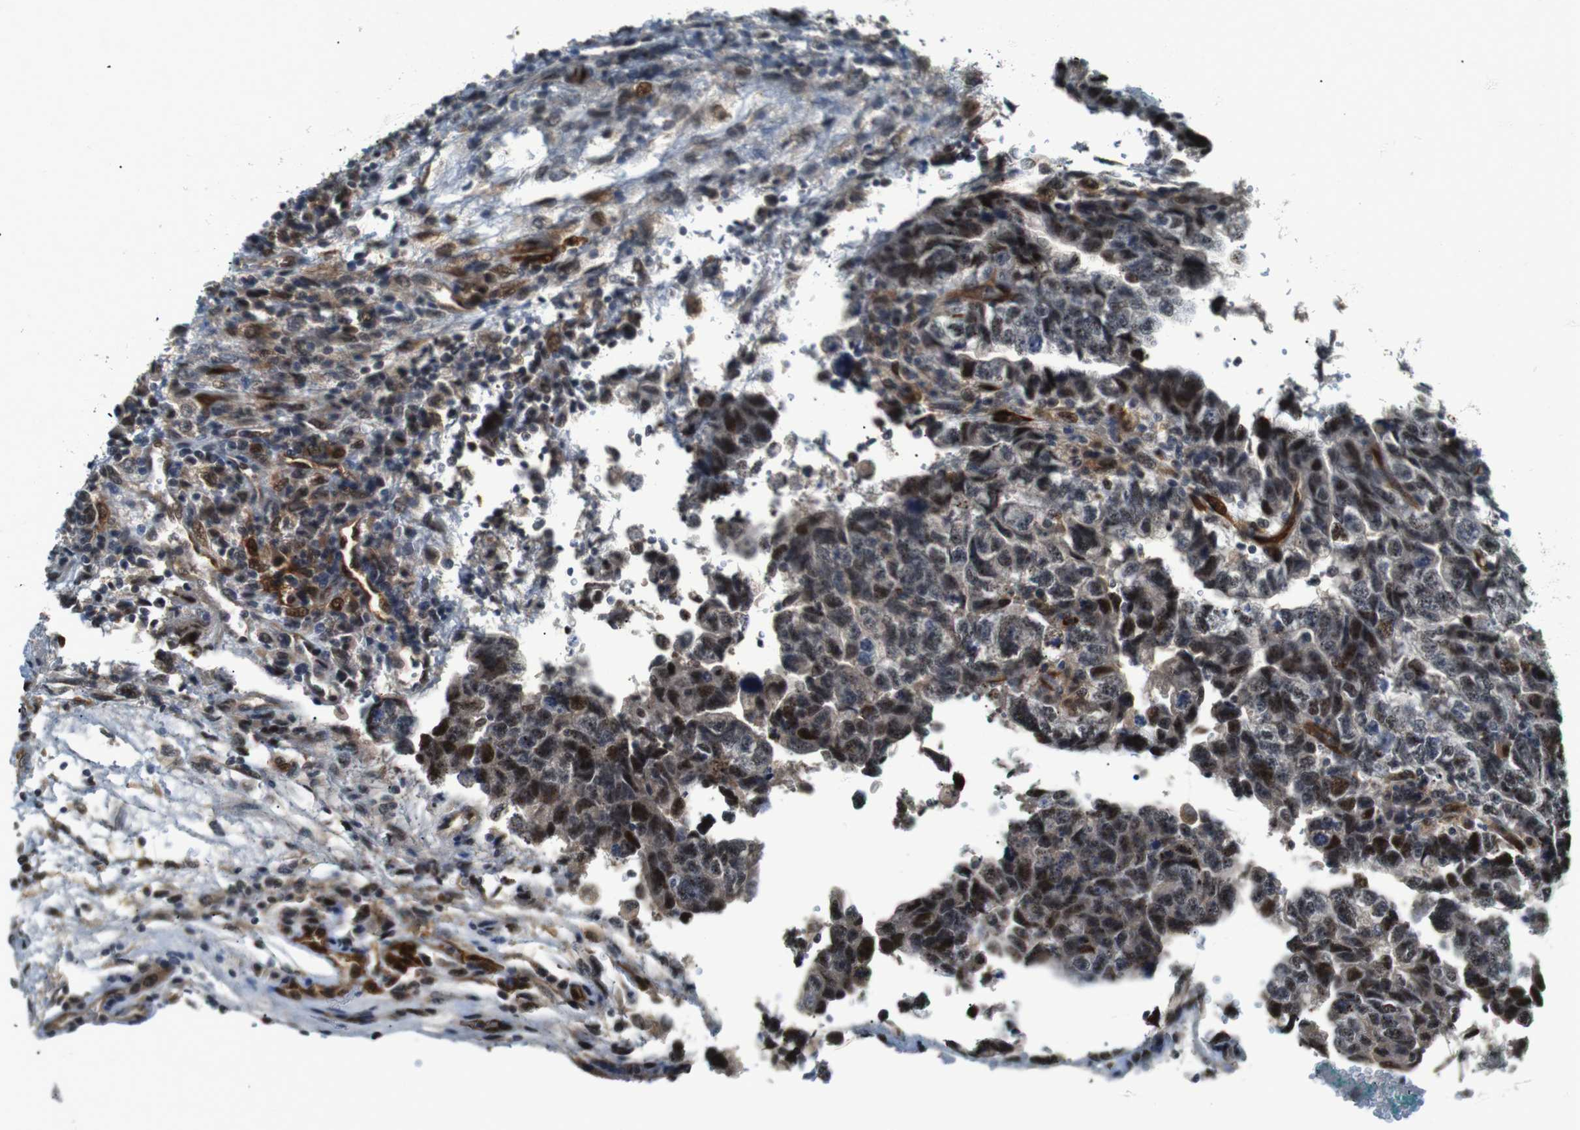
{"staining": {"intensity": "strong", "quantity": "25%-75%", "location": "nuclear"}, "tissue": "testis cancer", "cell_type": "Tumor cells", "image_type": "cancer", "snomed": [{"axis": "morphology", "description": "Carcinoma, Embryonal, NOS"}, {"axis": "topography", "description": "Testis"}], "caption": "Immunohistochemical staining of human testis cancer (embryonal carcinoma) displays high levels of strong nuclear staining in approximately 25%-75% of tumor cells.", "gene": "LXN", "patient": {"sex": "male", "age": 36}}